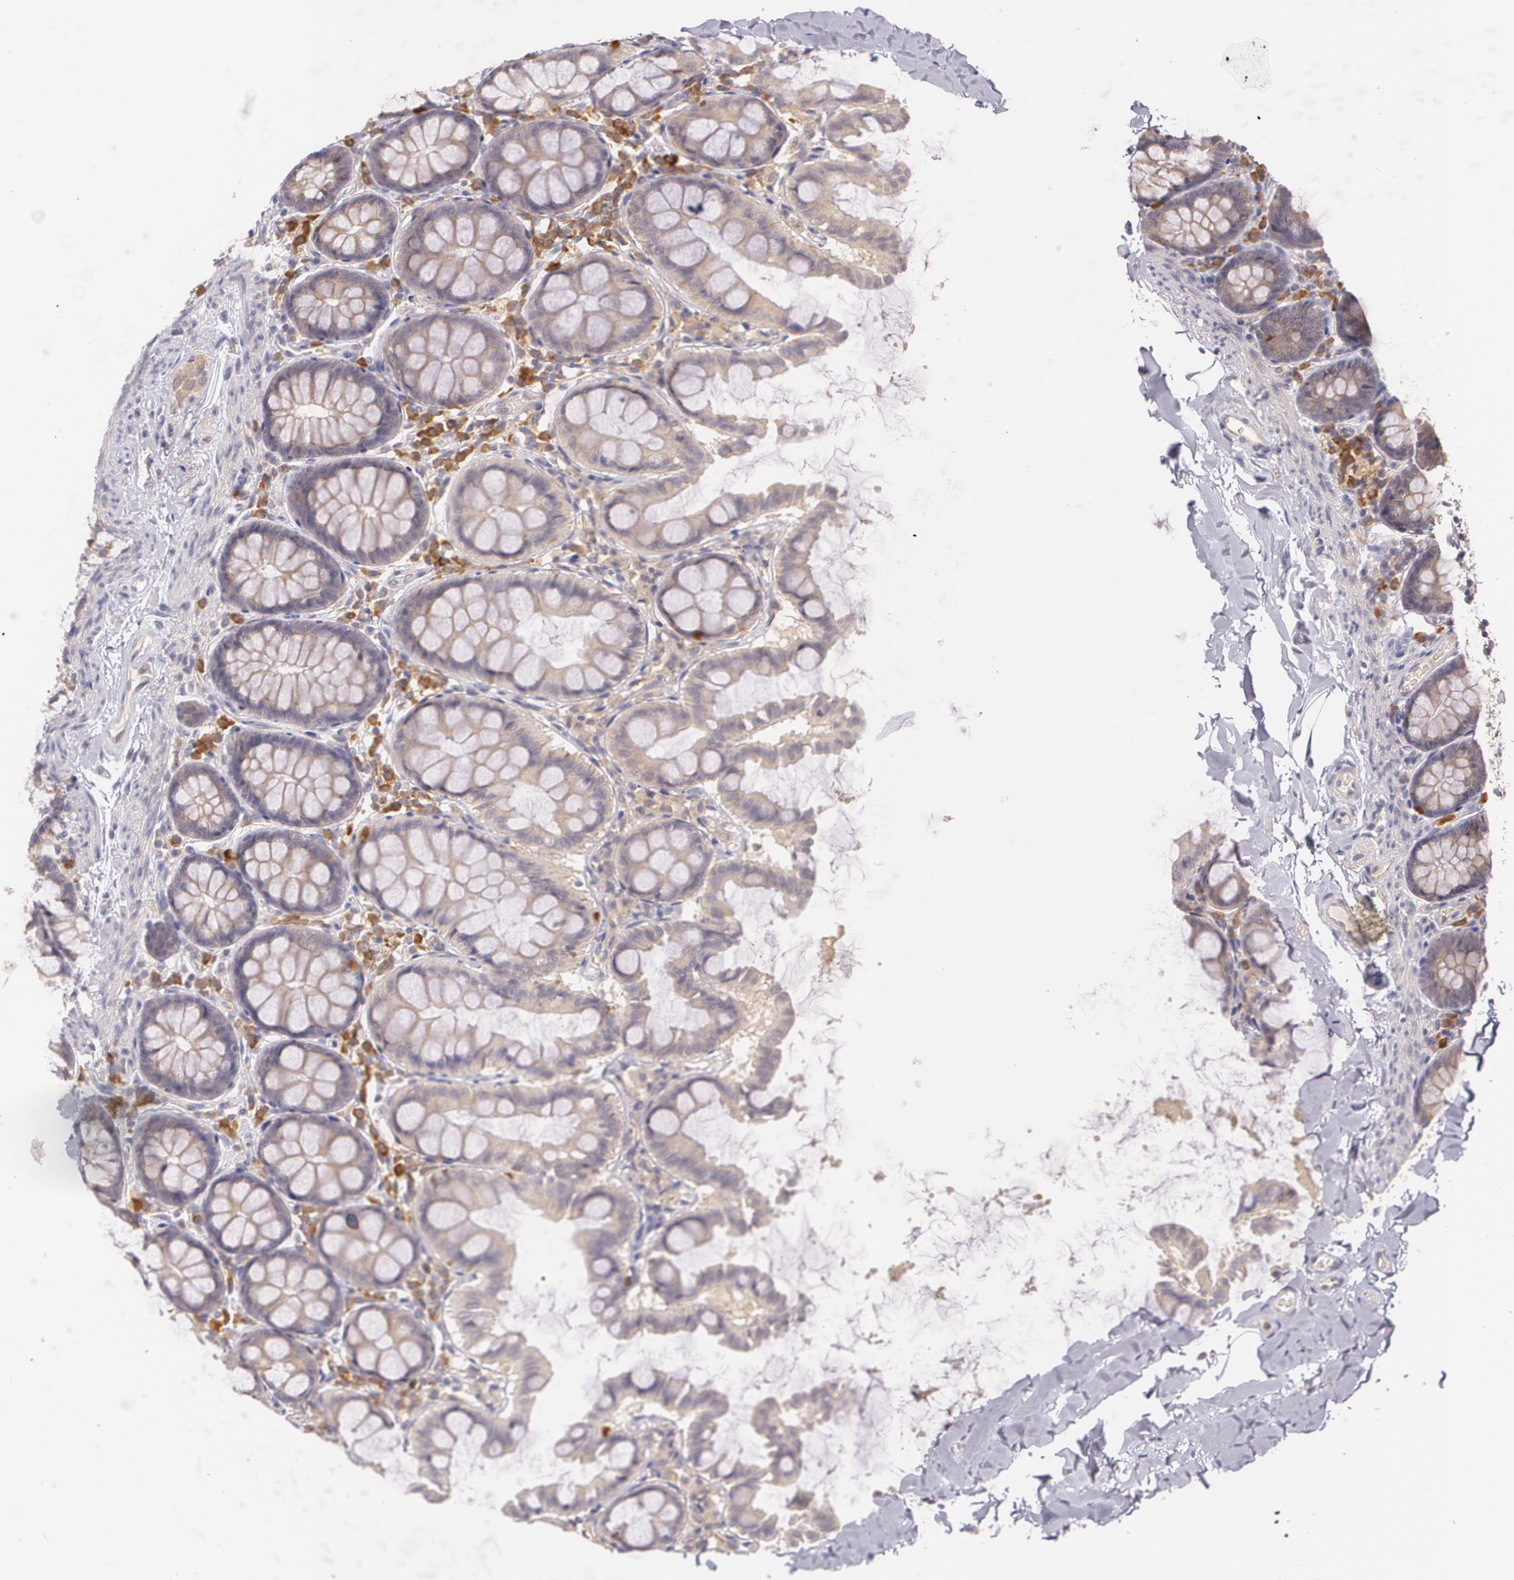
{"staining": {"intensity": "negative", "quantity": "none", "location": "none"}, "tissue": "colon", "cell_type": "Endothelial cells", "image_type": "normal", "snomed": [{"axis": "morphology", "description": "Normal tissue, NOS"}, {"axis": "topography", "description": "Colon"}], "caption": "Immunohistochemistry (IHC) photomicrograph of benign colon: human colon stained with DAB demonstrates no significant protein expression in endothelial cells.", "gene": "CCL17", "patient": {"sex": "female", "age": 61}}